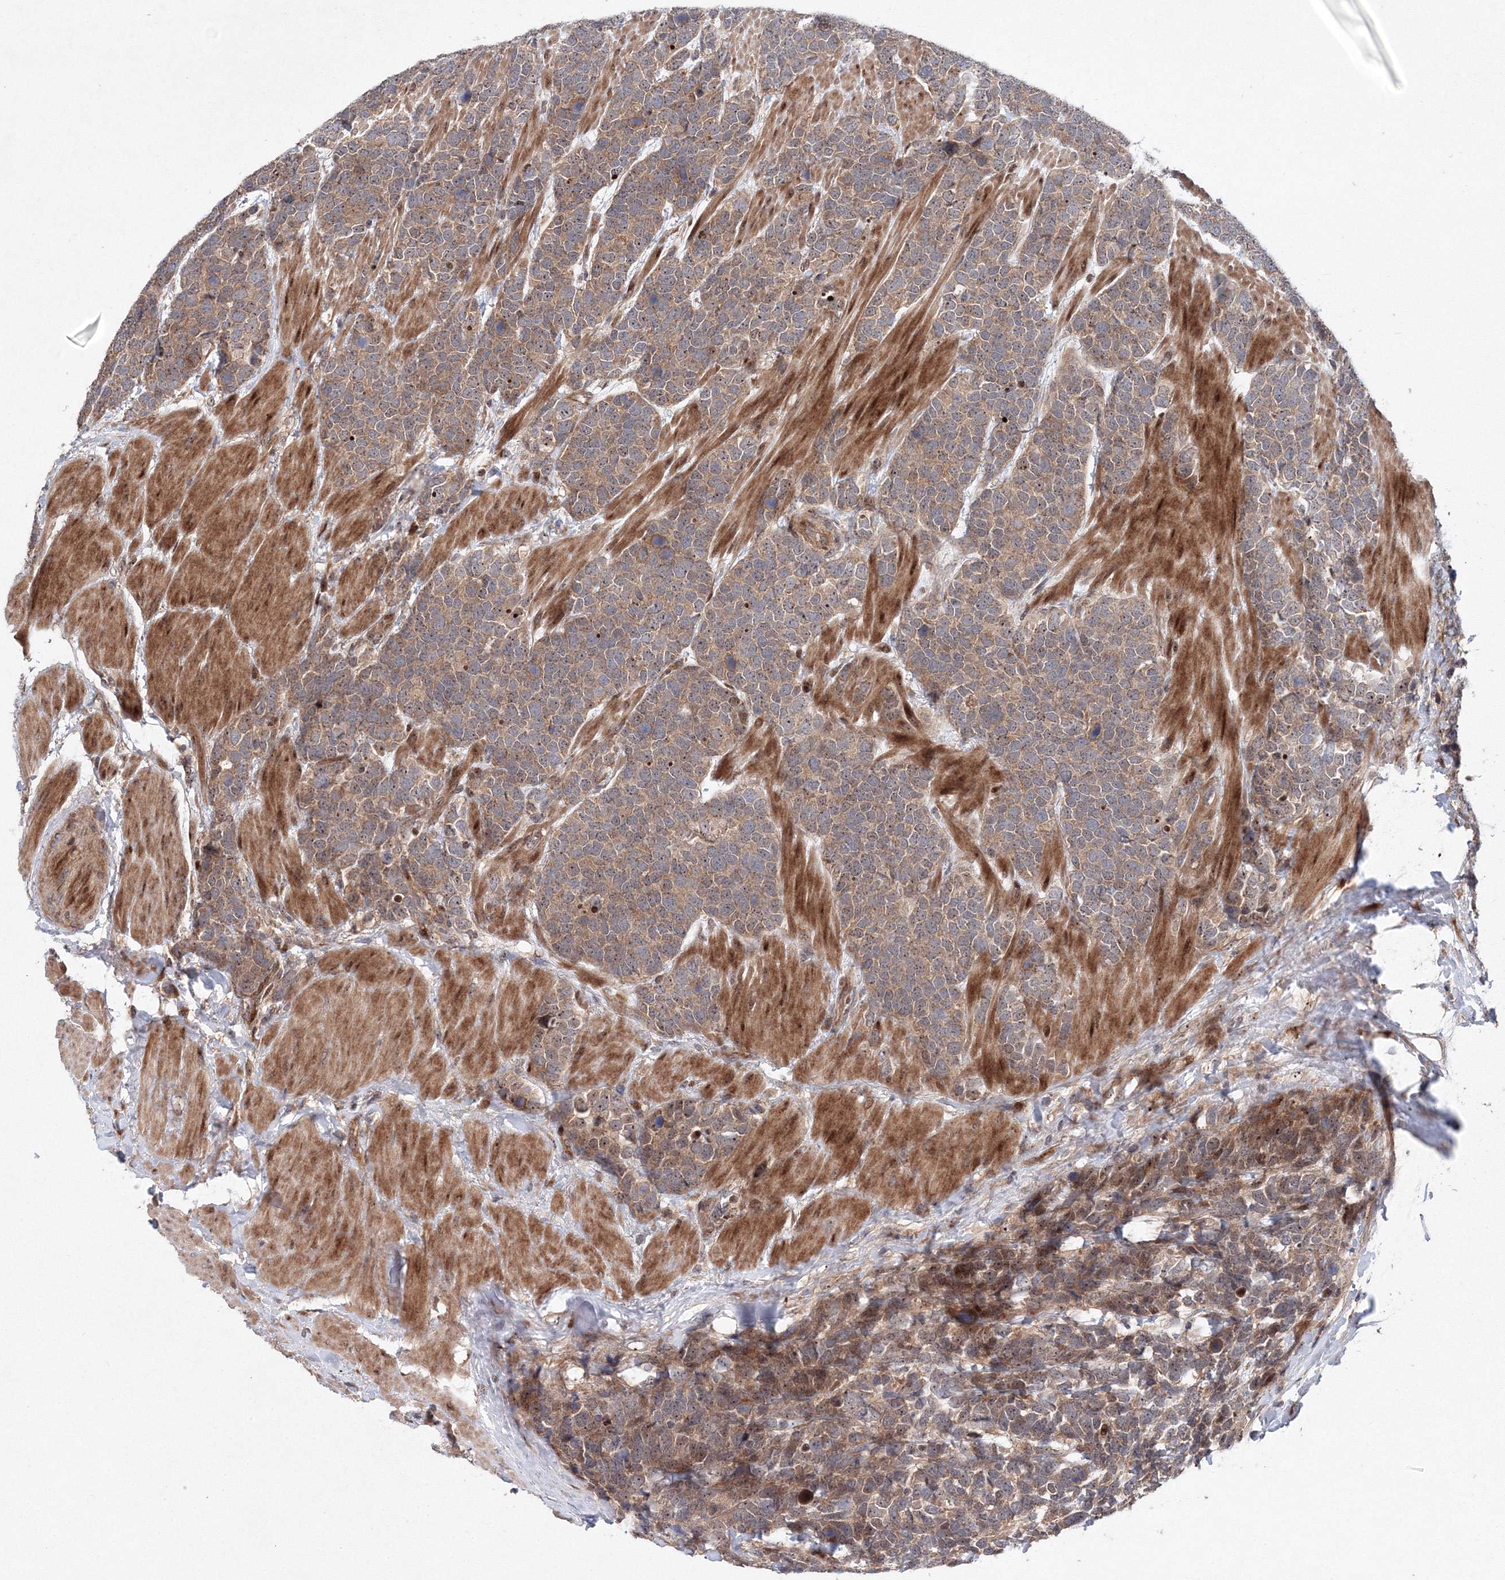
{"staining": {"intensity": "moderate", "quantity": ">75%", "location": "cytoplasmic/membranous"}, "tissue": "urothelial cancer", "cell_type": "Tumor cells", "image_type": "cancer", "snomed": [{"axis": "morphology", "description": "Urothelial carcinoma, High grade"}, {"axis": "topography", "description": "Urinary bladder"}], "caption": "A brown stain labels moderate cytoplasmic/membranous expression of a protein in human urothelial cancer tumor cells. The staining is performed using DAB (3,3'-diaminobenzidine) brown chromogen to label protein expression. The nuclei are counter-stained blue using hematoxylin.", "gene": "ANKAR", "patient": {"sex": "female", "age": 82}}